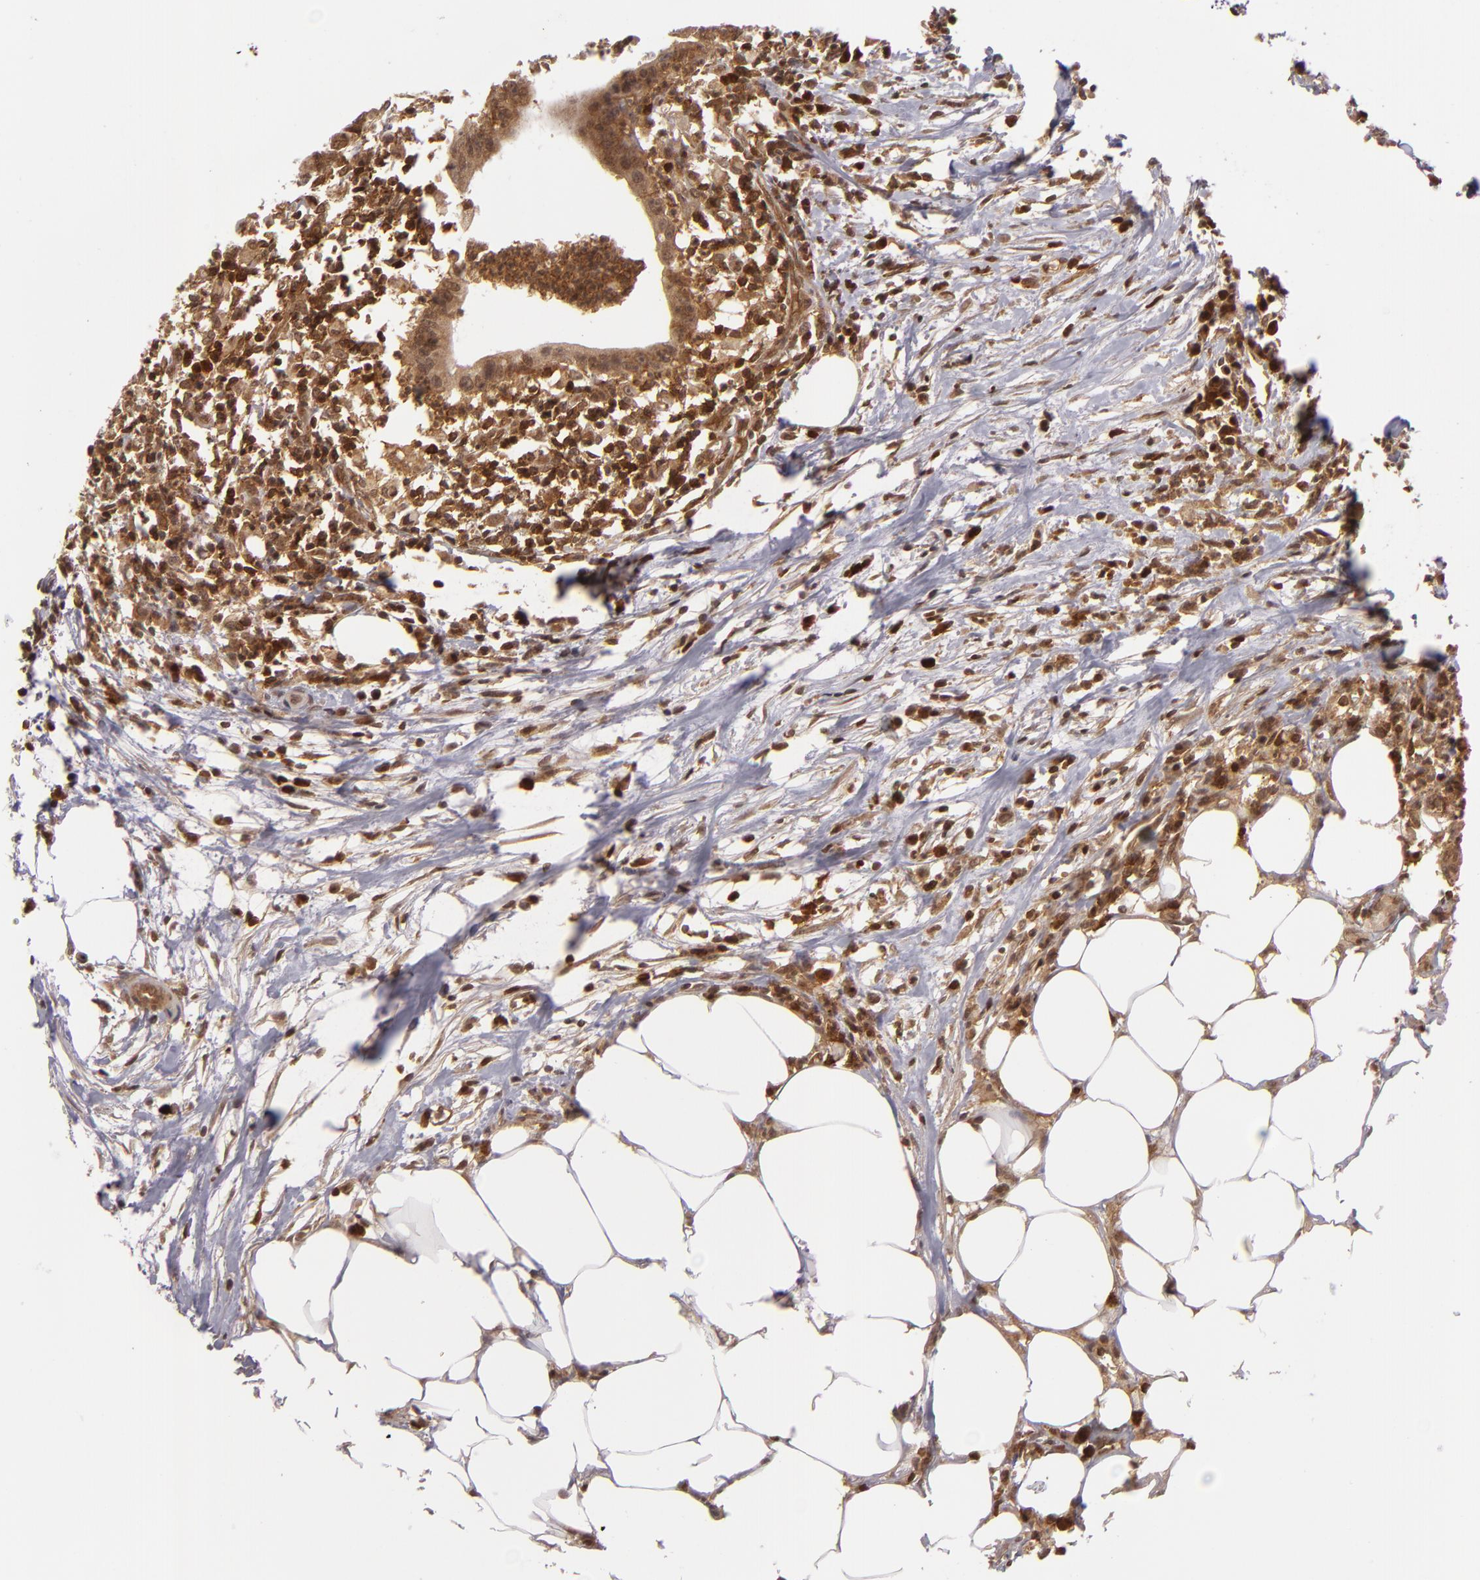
{"staining": {"intensity": "moderate", "quantity": ">75%", "location": "cytoplasmic/membranous"}, "tissue": "colorectal cancer", "cell_type": "Tumor cells", "image_type": "cancer", "snomed": [{"axis": "morphology", "description": "Adenocarcinoma, NOS"}, {"axis": "topography", "description": "Colon"}], "caption": "Adenocarcinoma (colorectal) stained with a protein marker displays moderate staining in tumor cells.", "gene": "ZBTB33", "patient": {"sex": "male", "age": 55}}